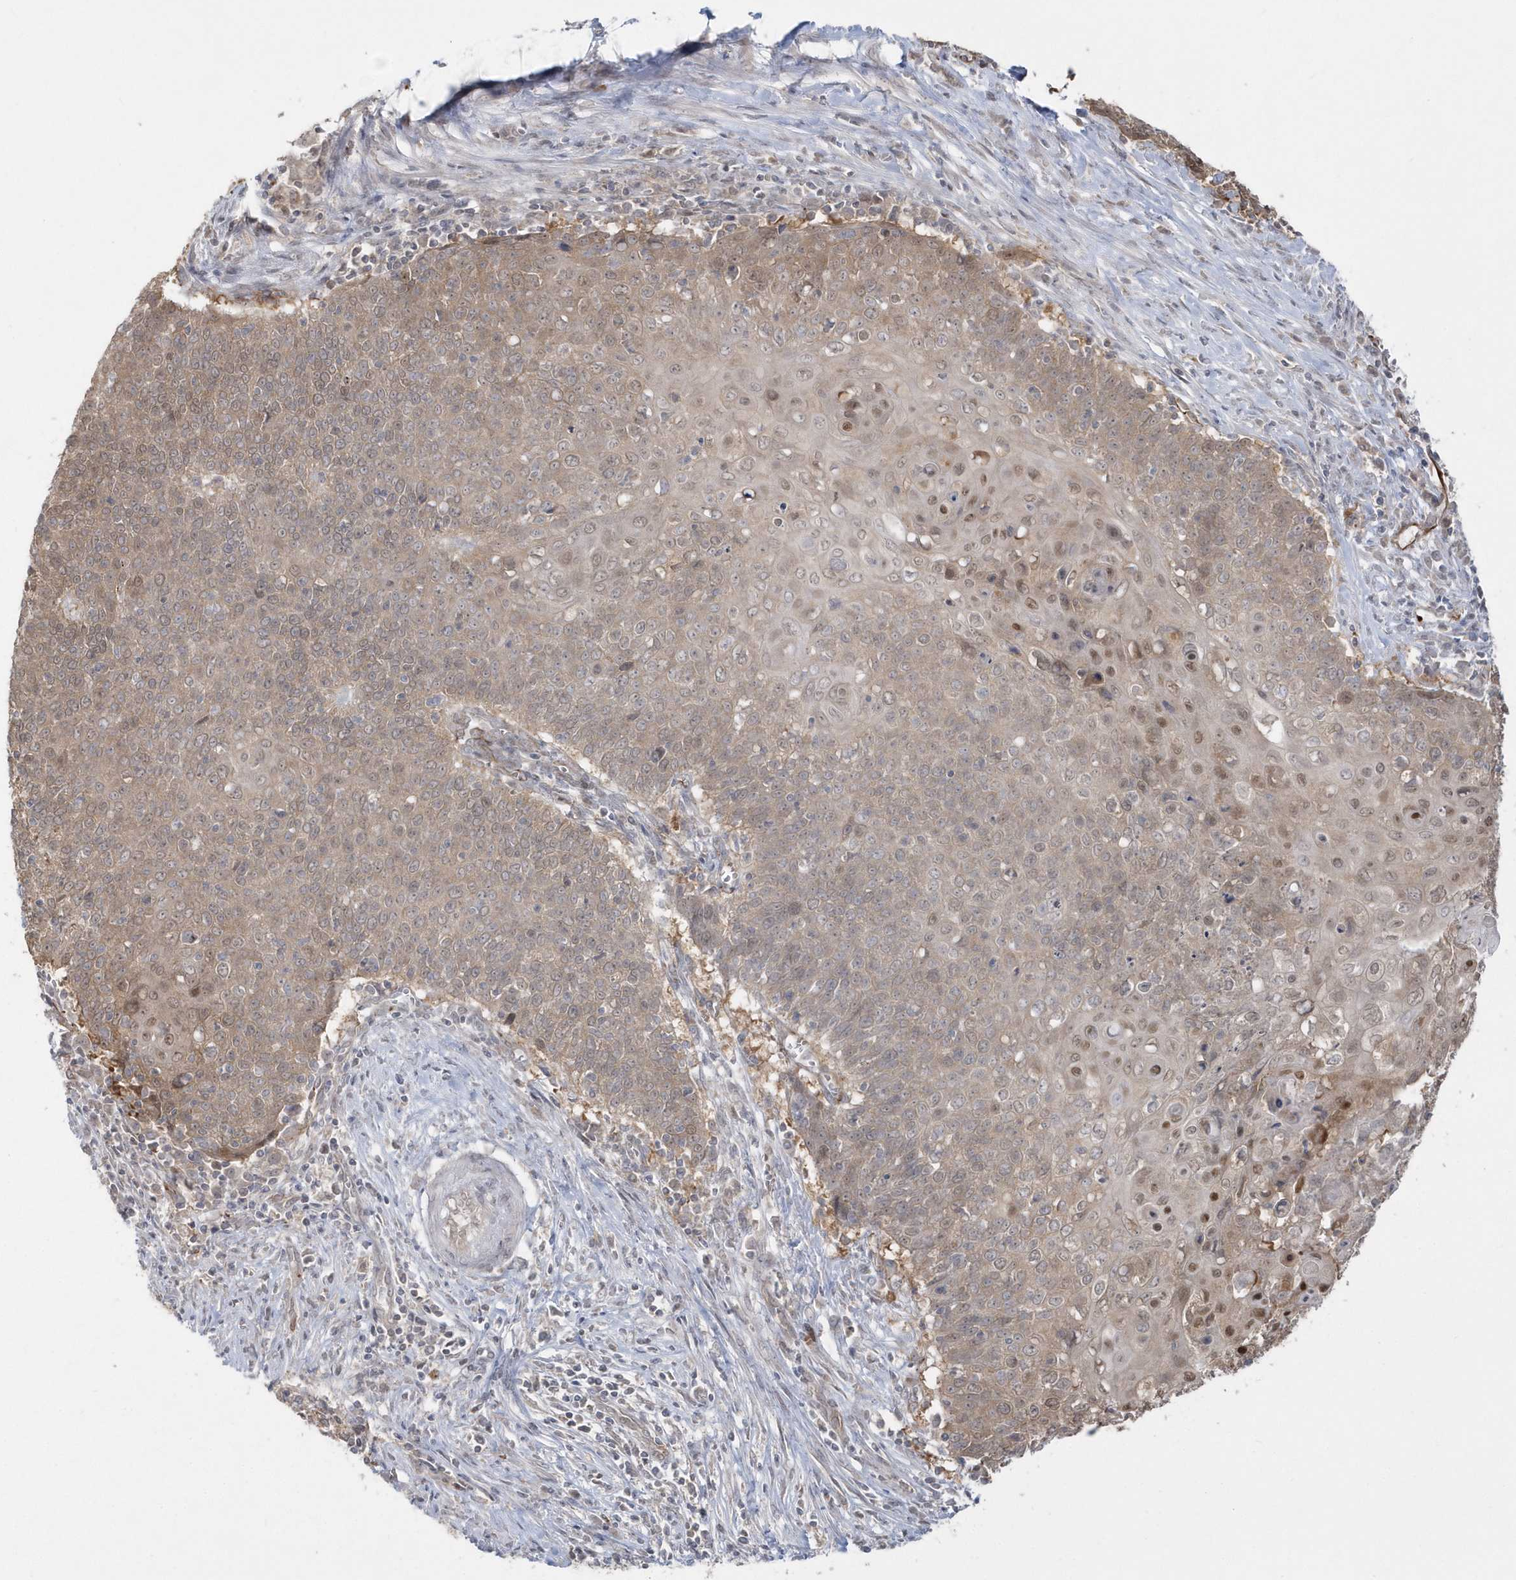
{"staining": {"intensity": "moderate", "quantity": ">75%", "location": "cytoplasmic/membranous,nuclear"}, "tissue": "cervical cancer", "cell_type": "Tumor cells", "image_type": "cancer", "snomed": [{"axis": "morphology", "description": "Squamous cell carcinoma, NOS"}, {"axis": "topography", "description": "Cervix"}], "caption": "Cervical cancer stained with DAB immunohistochemistry shows medium levels of moderate cytoplasmic/membranous and nuclear expression in approximately >75% of tumor cells.", "gene": "DHX57", "patient": {"sex": "female", "age": 39}}